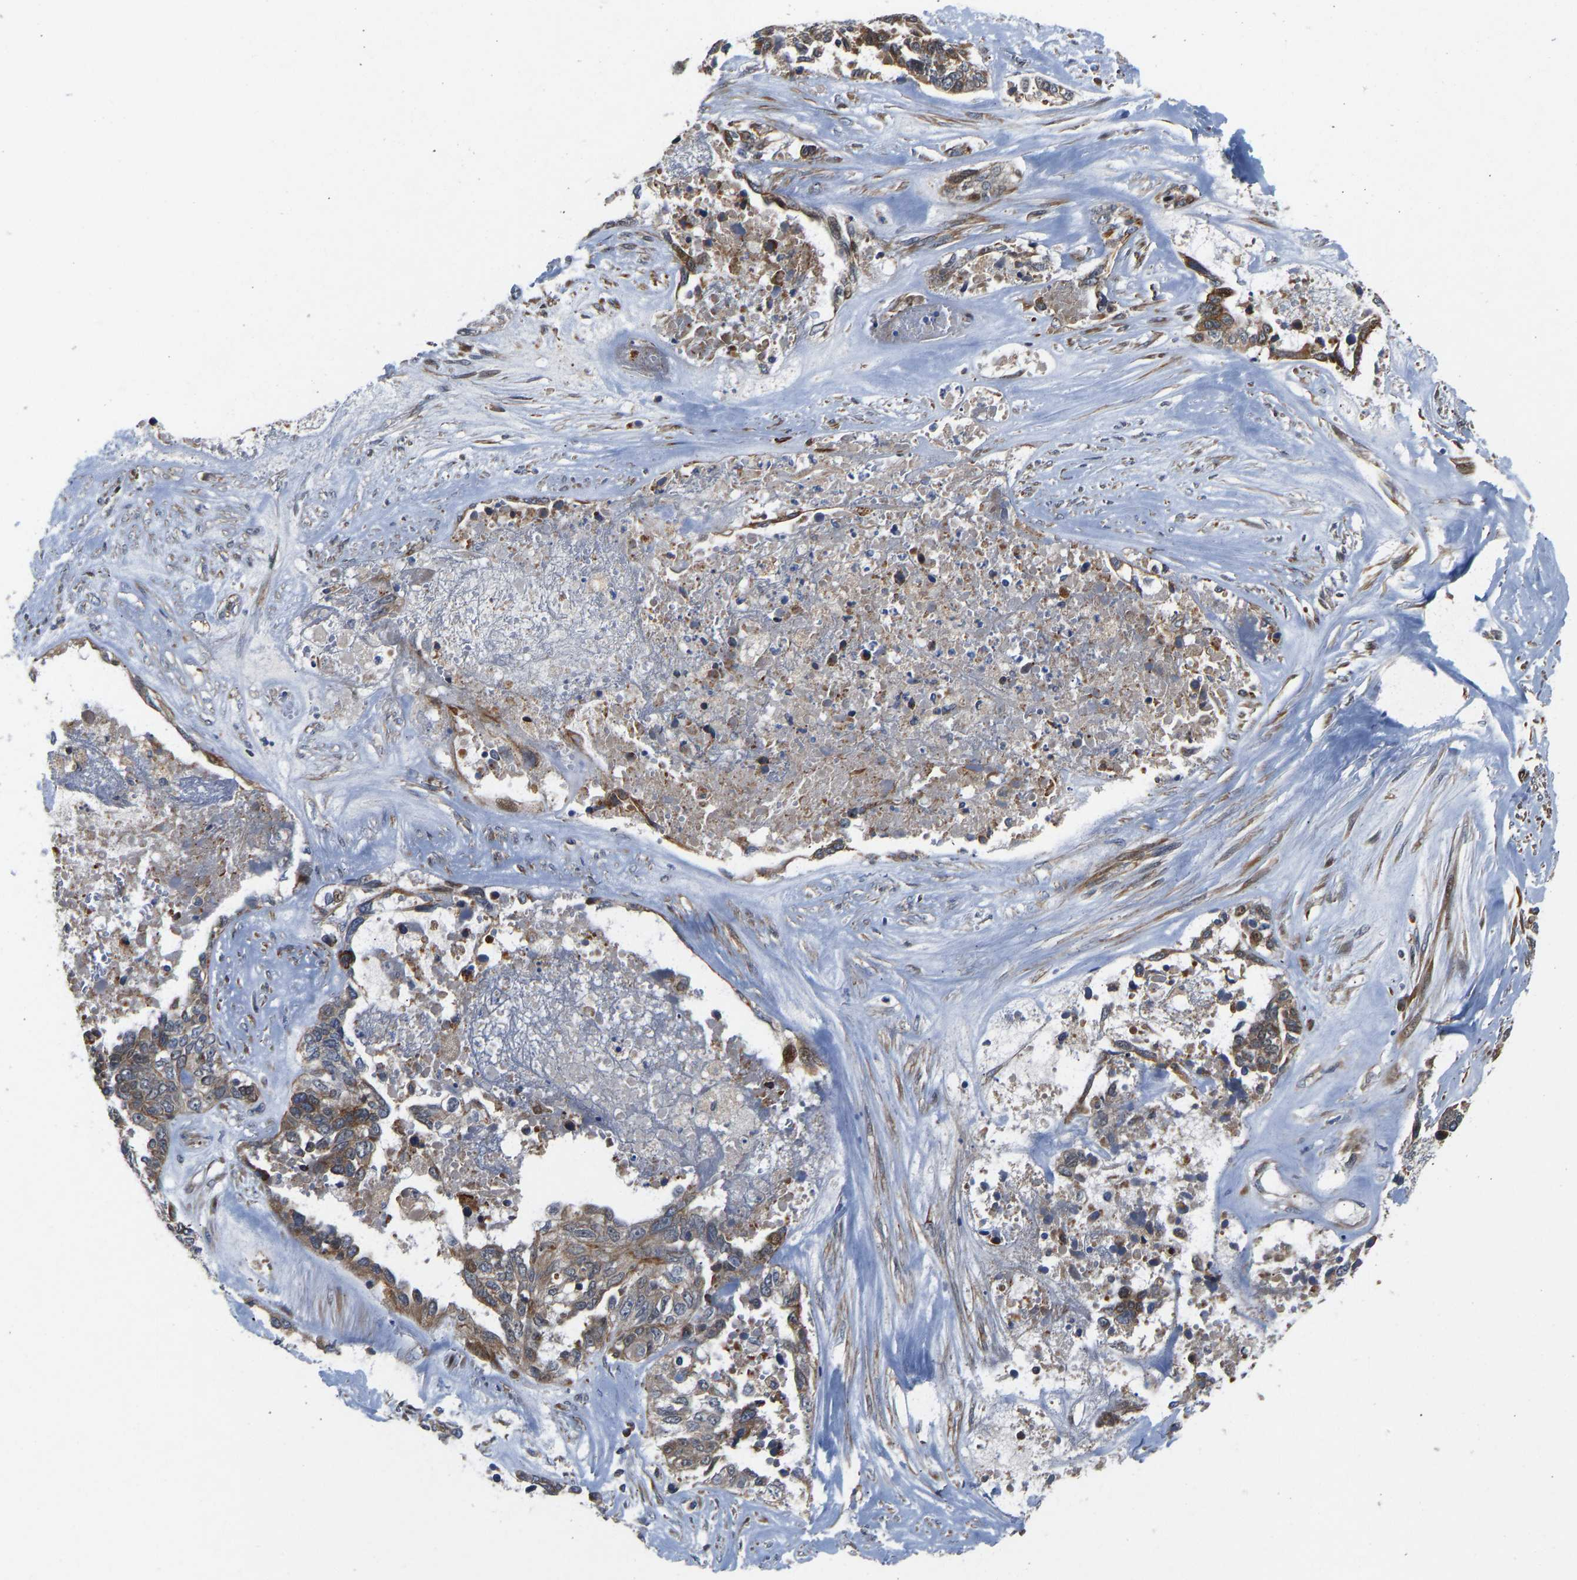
{"staining": {"intensity": "moderate", "quantity": ">75%", "location": "cytoplasmic/membranous"}, "tissue": "ovarian cancer", "cell_type": "Tumor cells", "image_type": "cancer", "snomed": [{"axis": "morphology", "description": "Cystadenocarcinoma, serous, NOS"}, {"axis": "topography", "description": "Ovary"}], "caption": "Protein expression analysis of human ovarian cancer (serous cystadenocarcinoma) reveals moderate cytoplasmic/membranous expression in approximately >75% of tumor cells. (DAB (3,3'-diaminobenzidine) IHC with brightfield microscopy, high magnification).", "gene": "TMEM38B", "patient": {"sex": "female", "age": 44}}